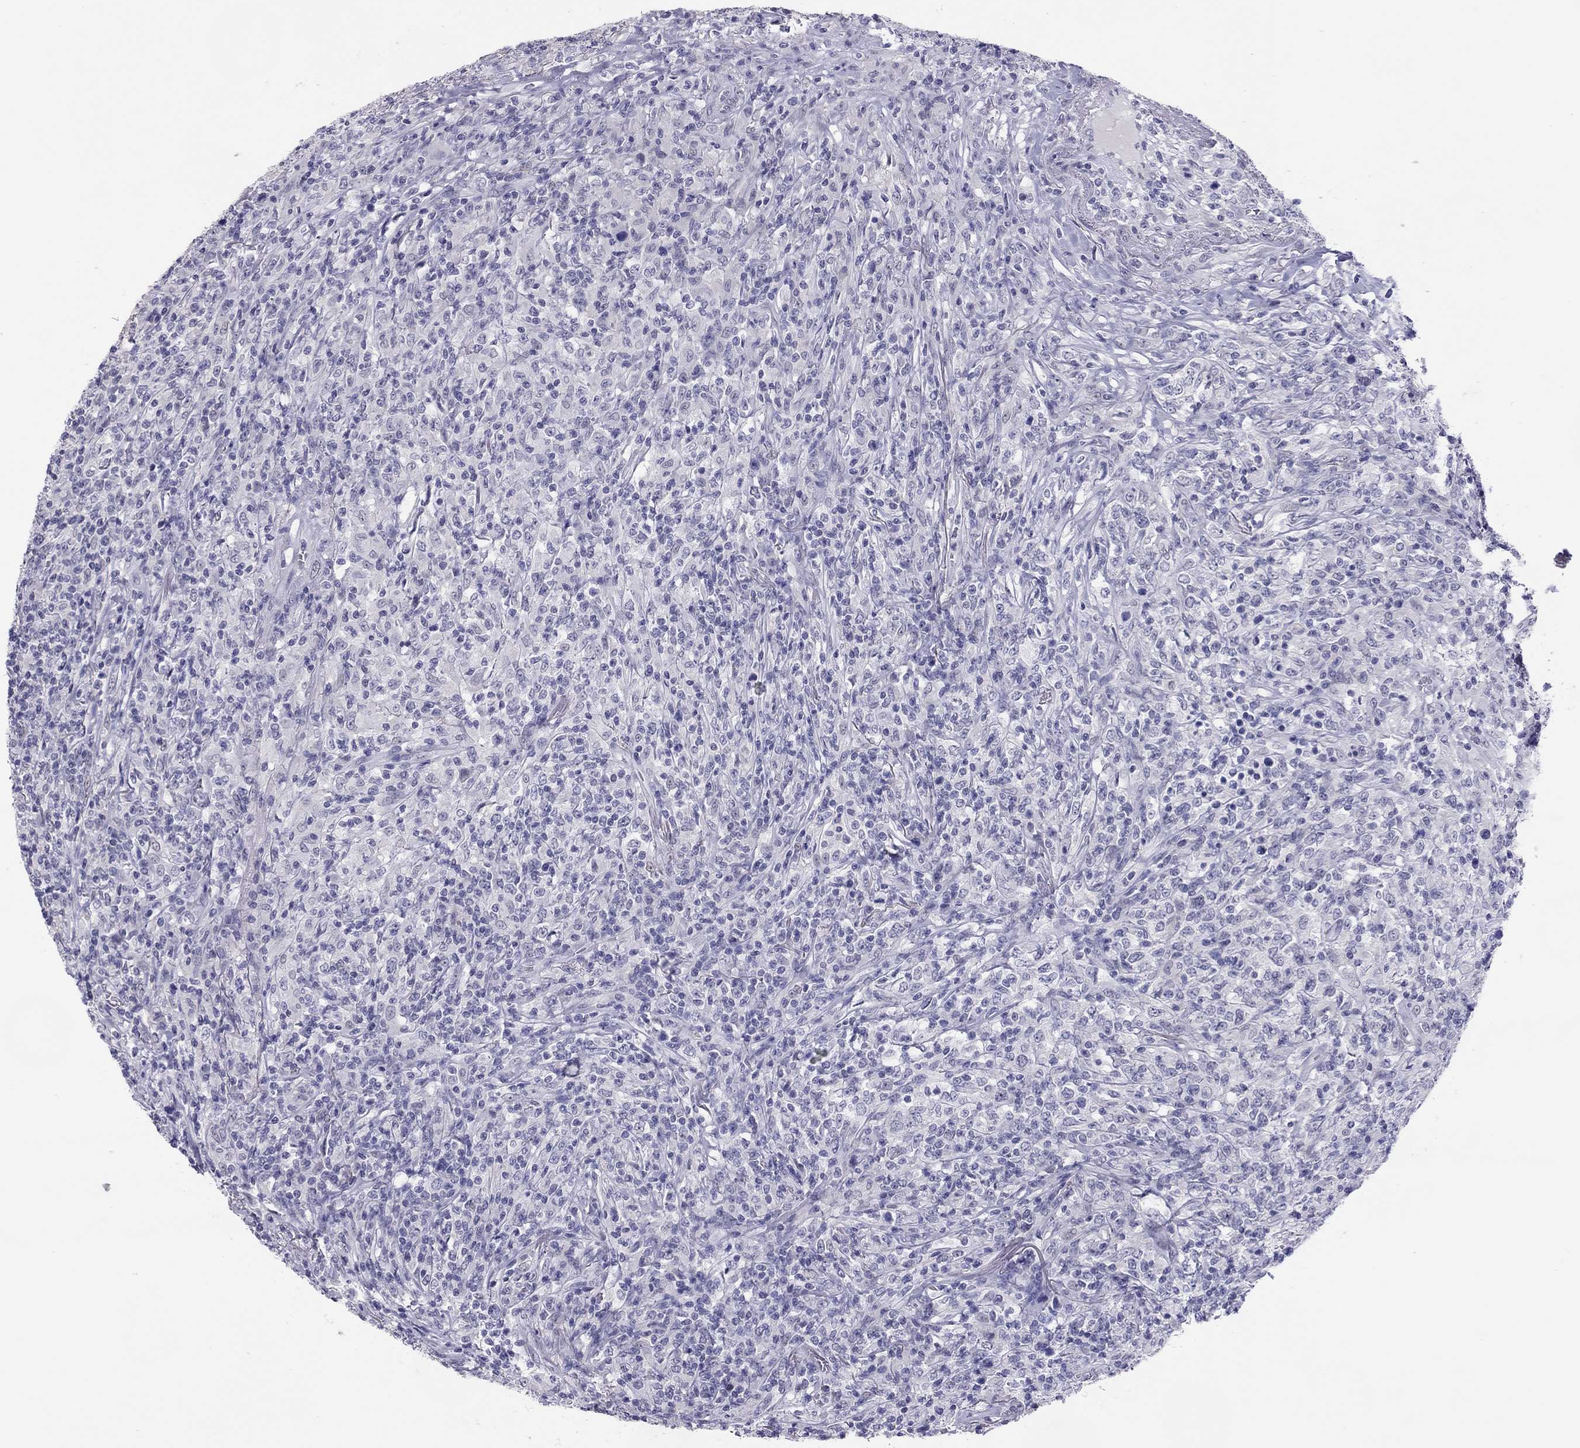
{"staining": {"intensity": "negative", "quantity": "none", "location": "none"}, "tissue": "lymphoma", "cell_type": "Tumor cells", "image_type": "cancer", "snomed": [{"axis": "morphology", "description": "Malignant lymphoma, non-Hodgkin's type, High grade"}, {"axis": "topography", "description": "Lung"}], "caption": "The micrograph demonstrates no staining of tumor cells in lymphoma. The staining is performed using DAB brown chromogen with nuclei counter-stained in using hematoxylin.", "gene": "PHOX2A", "patient": {"sex": "male", "age": 79}}